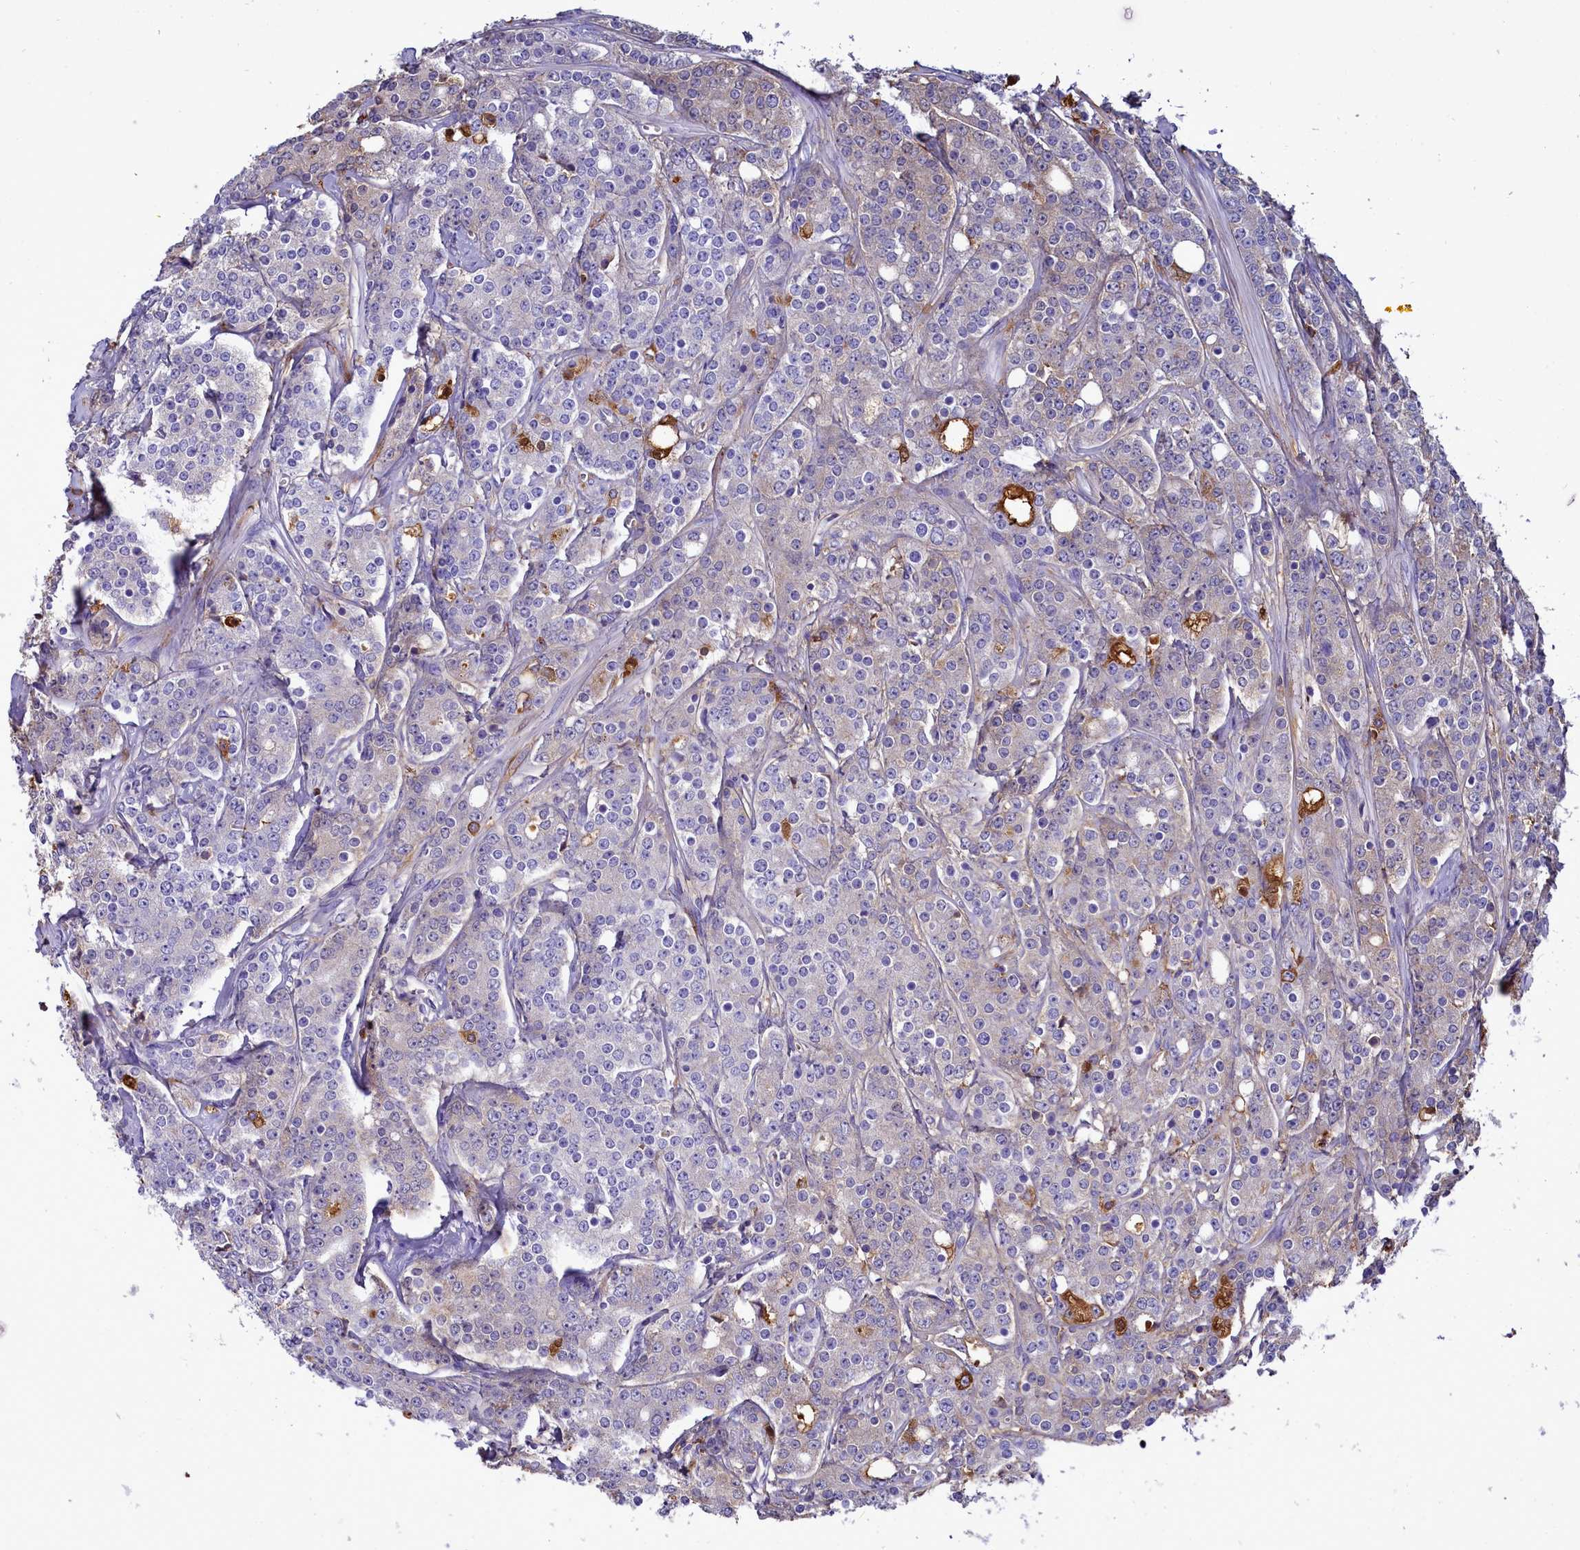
{"staining": {"intensity": "strong", "quantity": "<25%", "location": "cytoplasmic/membranous"}, "tissue": "prostate cancer", "cell_type": "Tumor cells", "image_type": "cancer", "snomed": [{"axis": "morphology", "description": "Adenocarcinoma, High grade"}, {"axis": "topography", "description": "Prostate"}], "caption": "The immunohistochemical stain labels strong cytoplasmic/membranous positivity in tumor cells of prostate cancer (adenocarcinoma (high-grade)) tissue. (DAB (3,3'-diaminobenzidine) IHC, brown staining for protein, blue staining for nuclei).", "gene": "H1-7", "patient": {"sex": "male", "age": 62}}